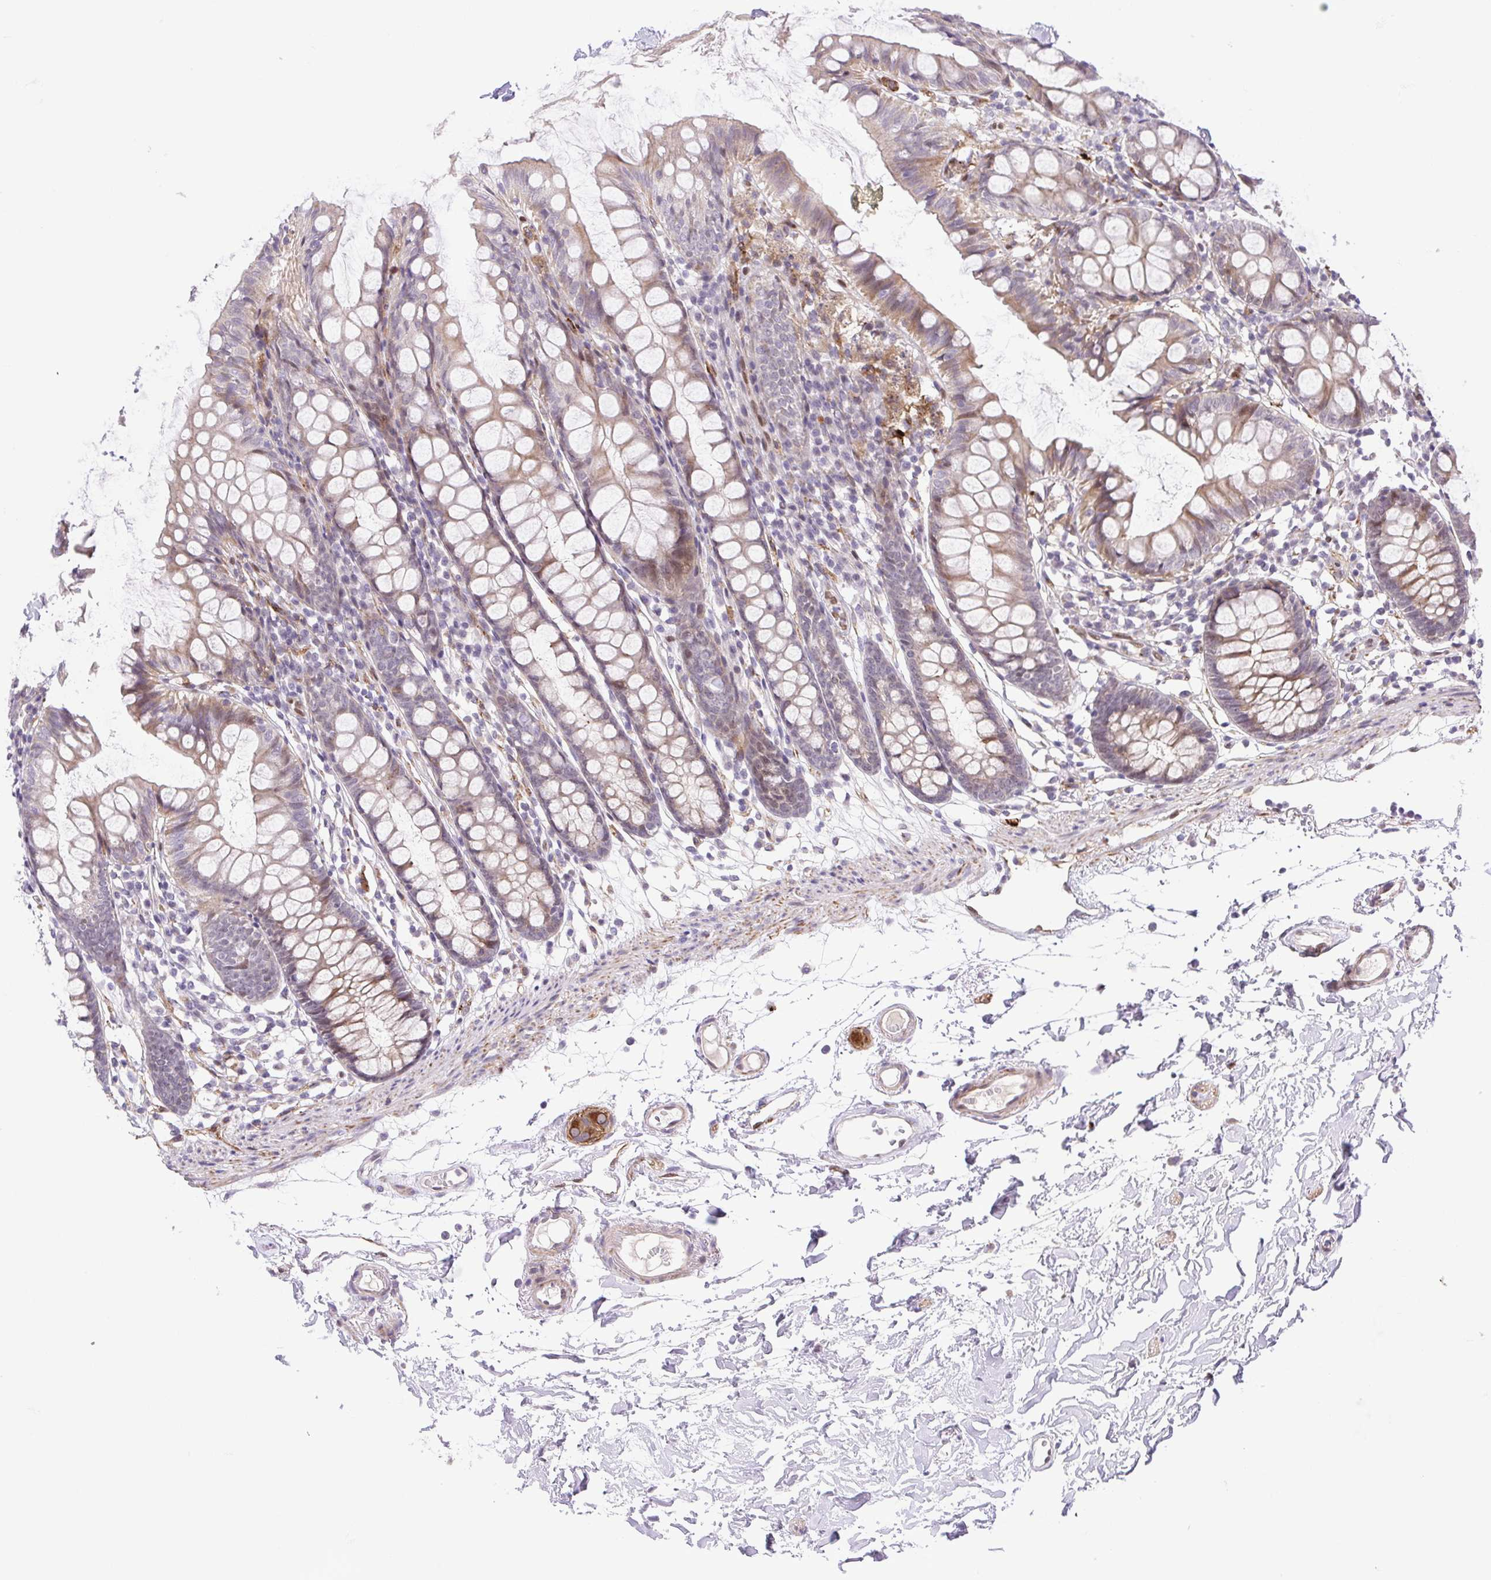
{"staining": {"intensity": "weak", "quantity": ">75%", "location": "cytoplasmic/membranous"}, "tissue": "colon", "cell_type": "Endothelial cells", "image_type": "normal", "snomed": [{"axis": "morphology", "description": "Normal tissue, NOS"}, {"axis": "topography", "description": "Colon"}], "caption": "Immunohistochemical staining of benign colon exhibits low levels of weak cytoplasmic/membranous positivity in about >75% of endothelial cells. (IHC, brightfield microscopy, high magnification).", "gene": "ERG", "patient": {"sex": "female", "age": 84}}